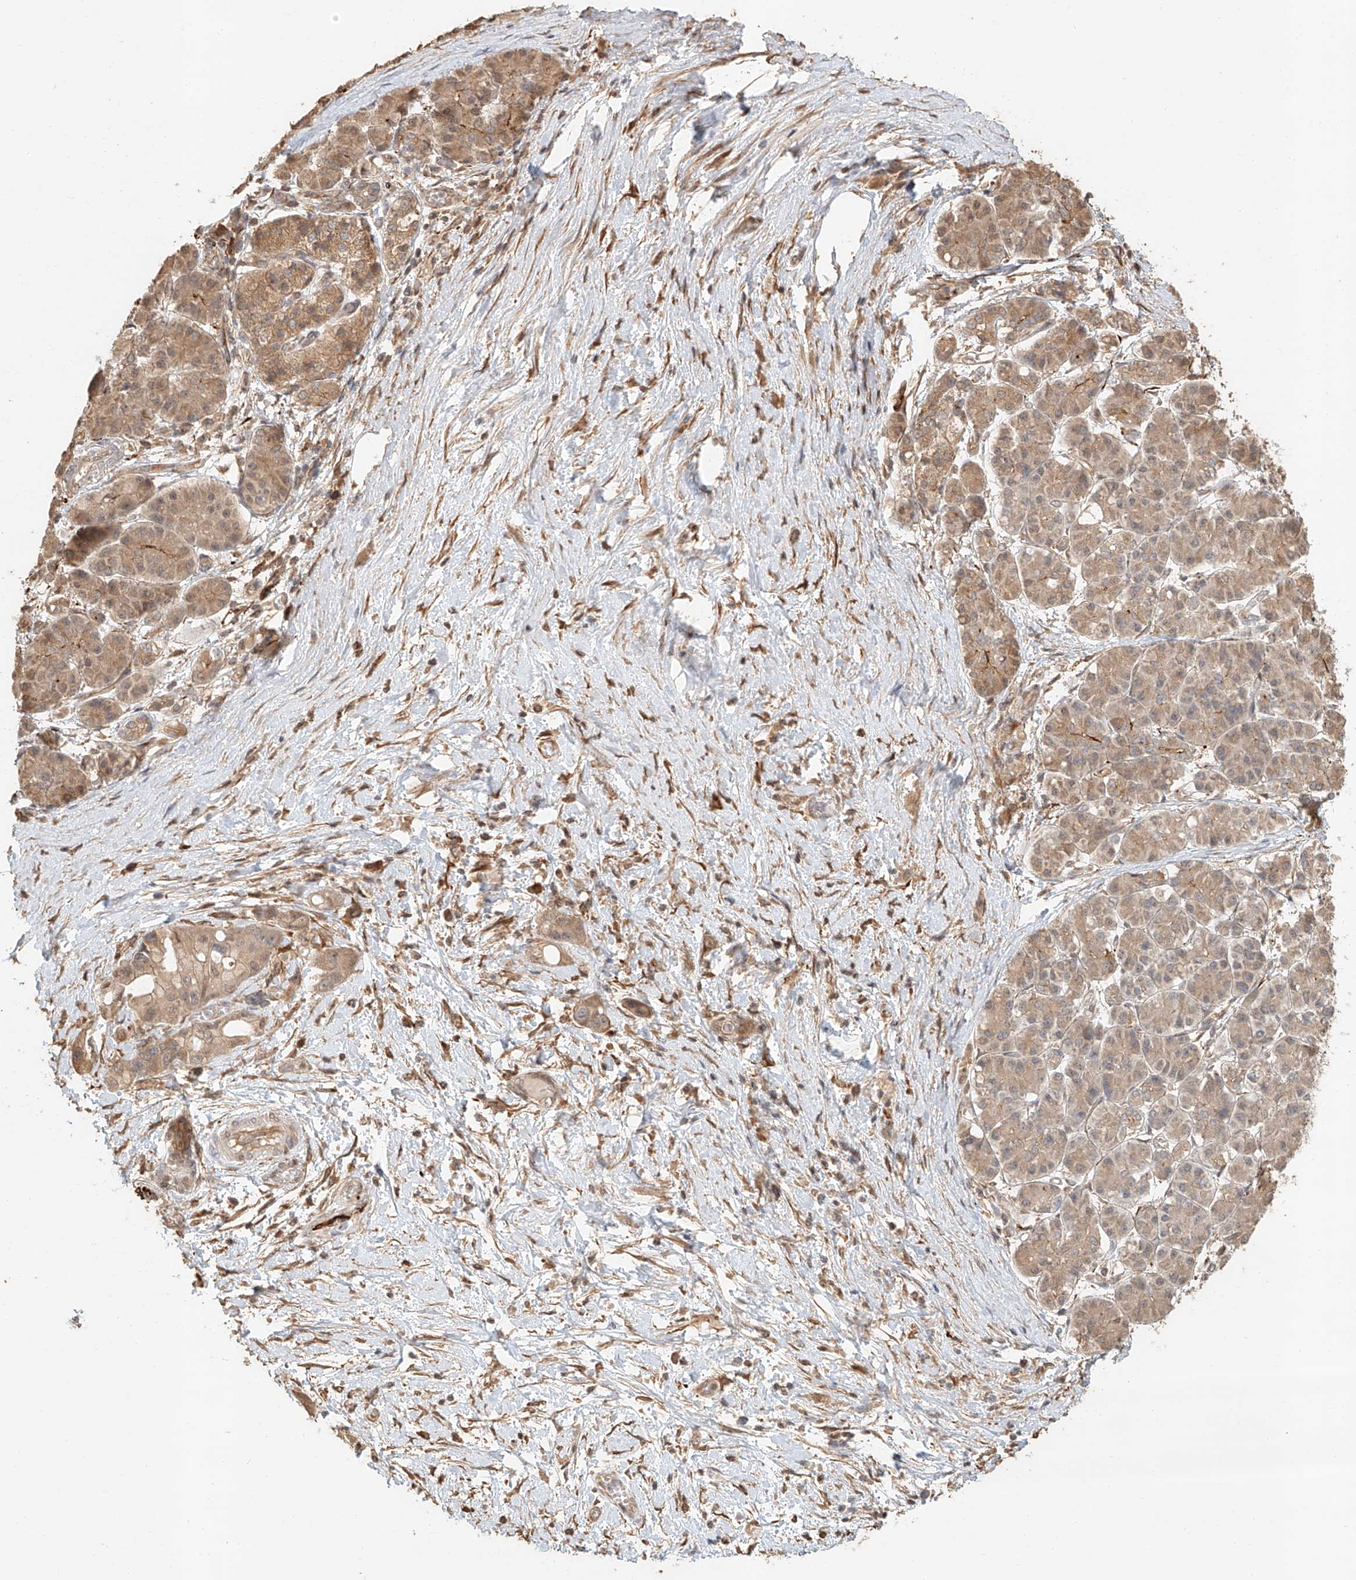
{"staining": {"intensity": "weak", "quantity": ">75%", "location": "cytoplasmic/membranous"}, "tissue": "pancreatic cancer", "cell_type": "Tumor cells", "image_type": "cancer", "snomed": [{"axis": "morphology", "description": "Normal tissue, NOS"}, {"axis": "morphology", "description": "Adenocarcinoma, NOS"}, {"axis": "topography", "description": "Pancreas"}], "caption": "The image demonstrates a brown stain indicating the presence of a protein in the cytoplasmic/membranous of tumor cells in adenocarcinoma (pancreatic).", "gene": "NAP1L1", "patient": {"sex": "female", "age": 68}}